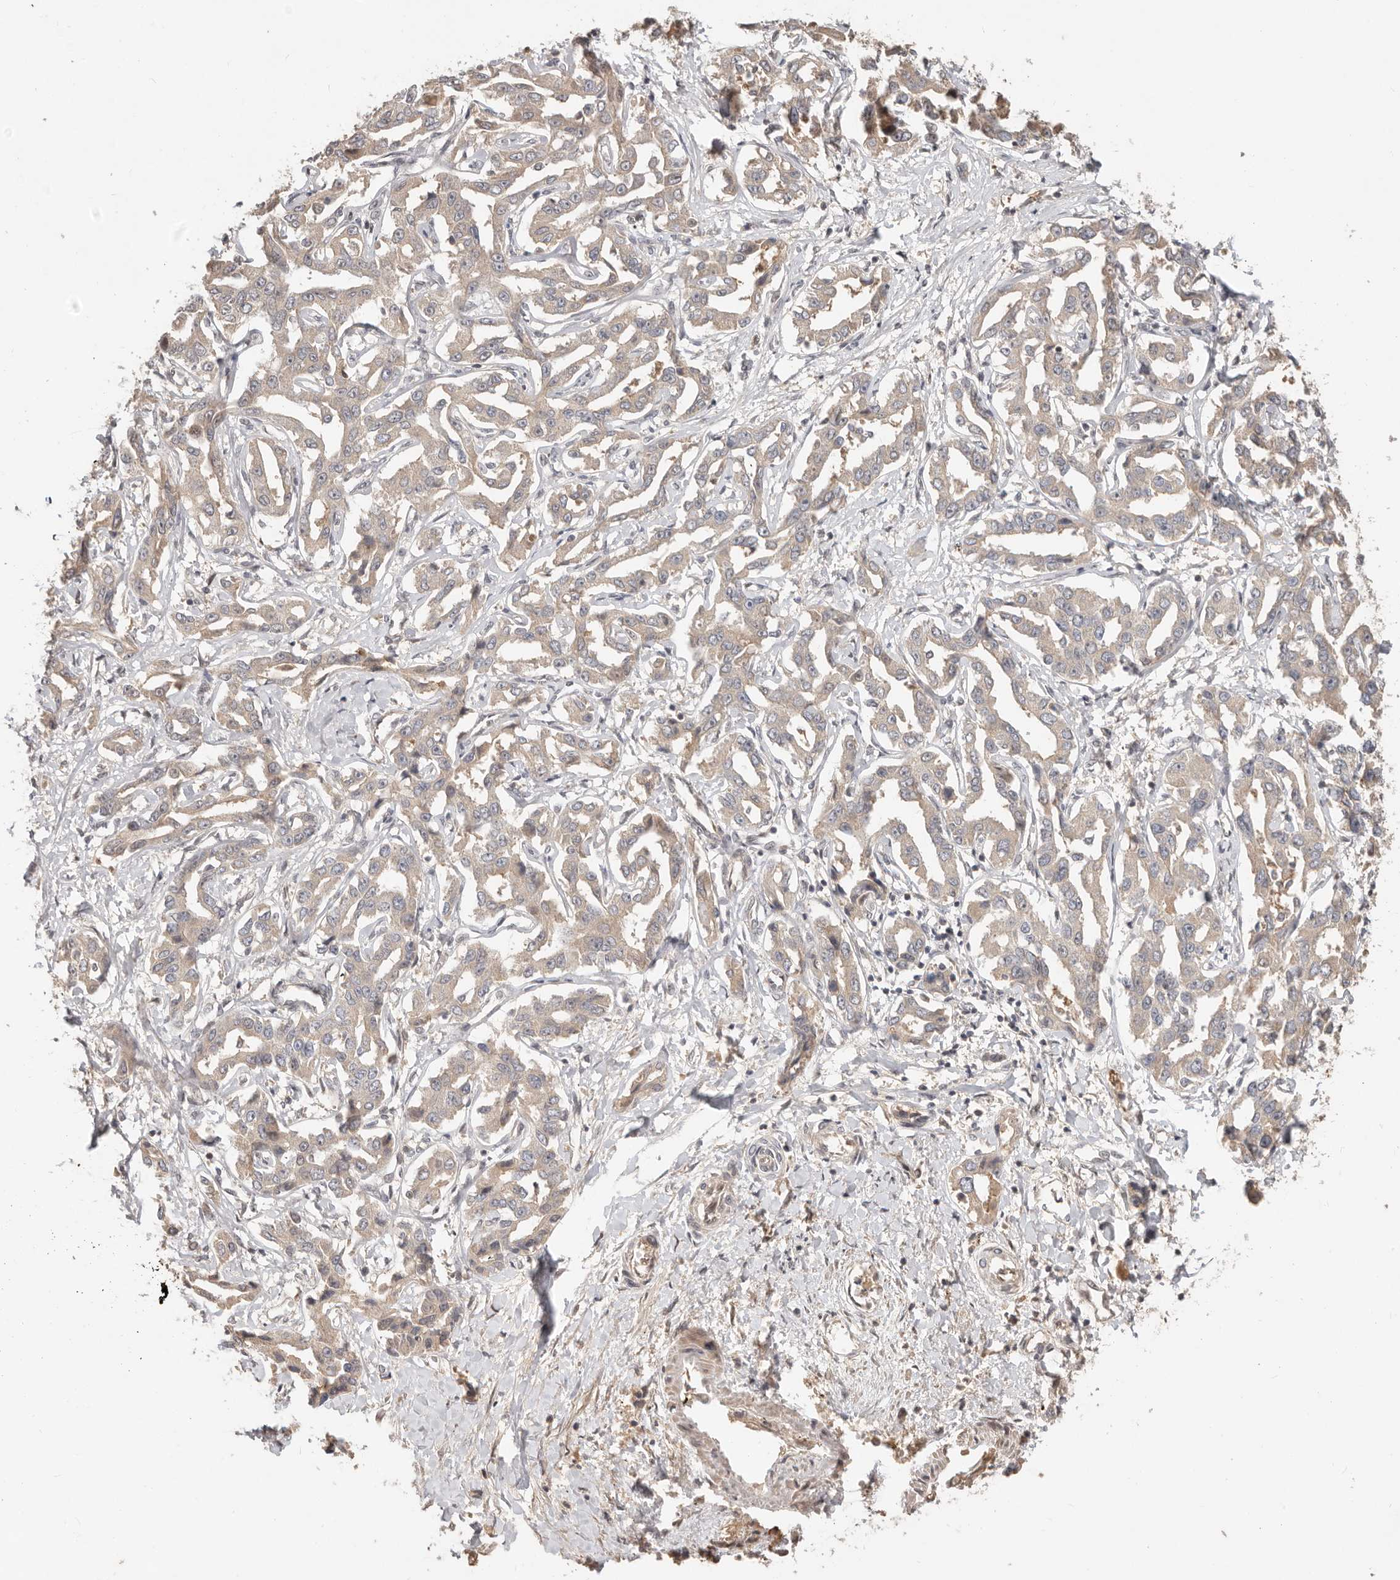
{"staining": {"intensity": "weak", "quantity": ">75%", "location": "cytoplasmic/membranous"}, "tissue": "liver cancer", "cell_type": "Tumor cells", "image_type": "cancer", "snomed": [{"axis": "morphology", "description": "Cholangiocarcinoma"}, {"axis": "topography", "description": "Liver"}], "caption": "The histopathology image reveals staining of liver cancer (cholangiocarcinoma), revealing weak cytoplasmic/membranous protein positivity (brown color) within tumor cells. The staining was performed using DAB, with brown indicating positive protein expression. Nuclei are stained blue with hematoxylin.", "gene": "MTFR2", "patient": {"sex": "male", "age": 59}}